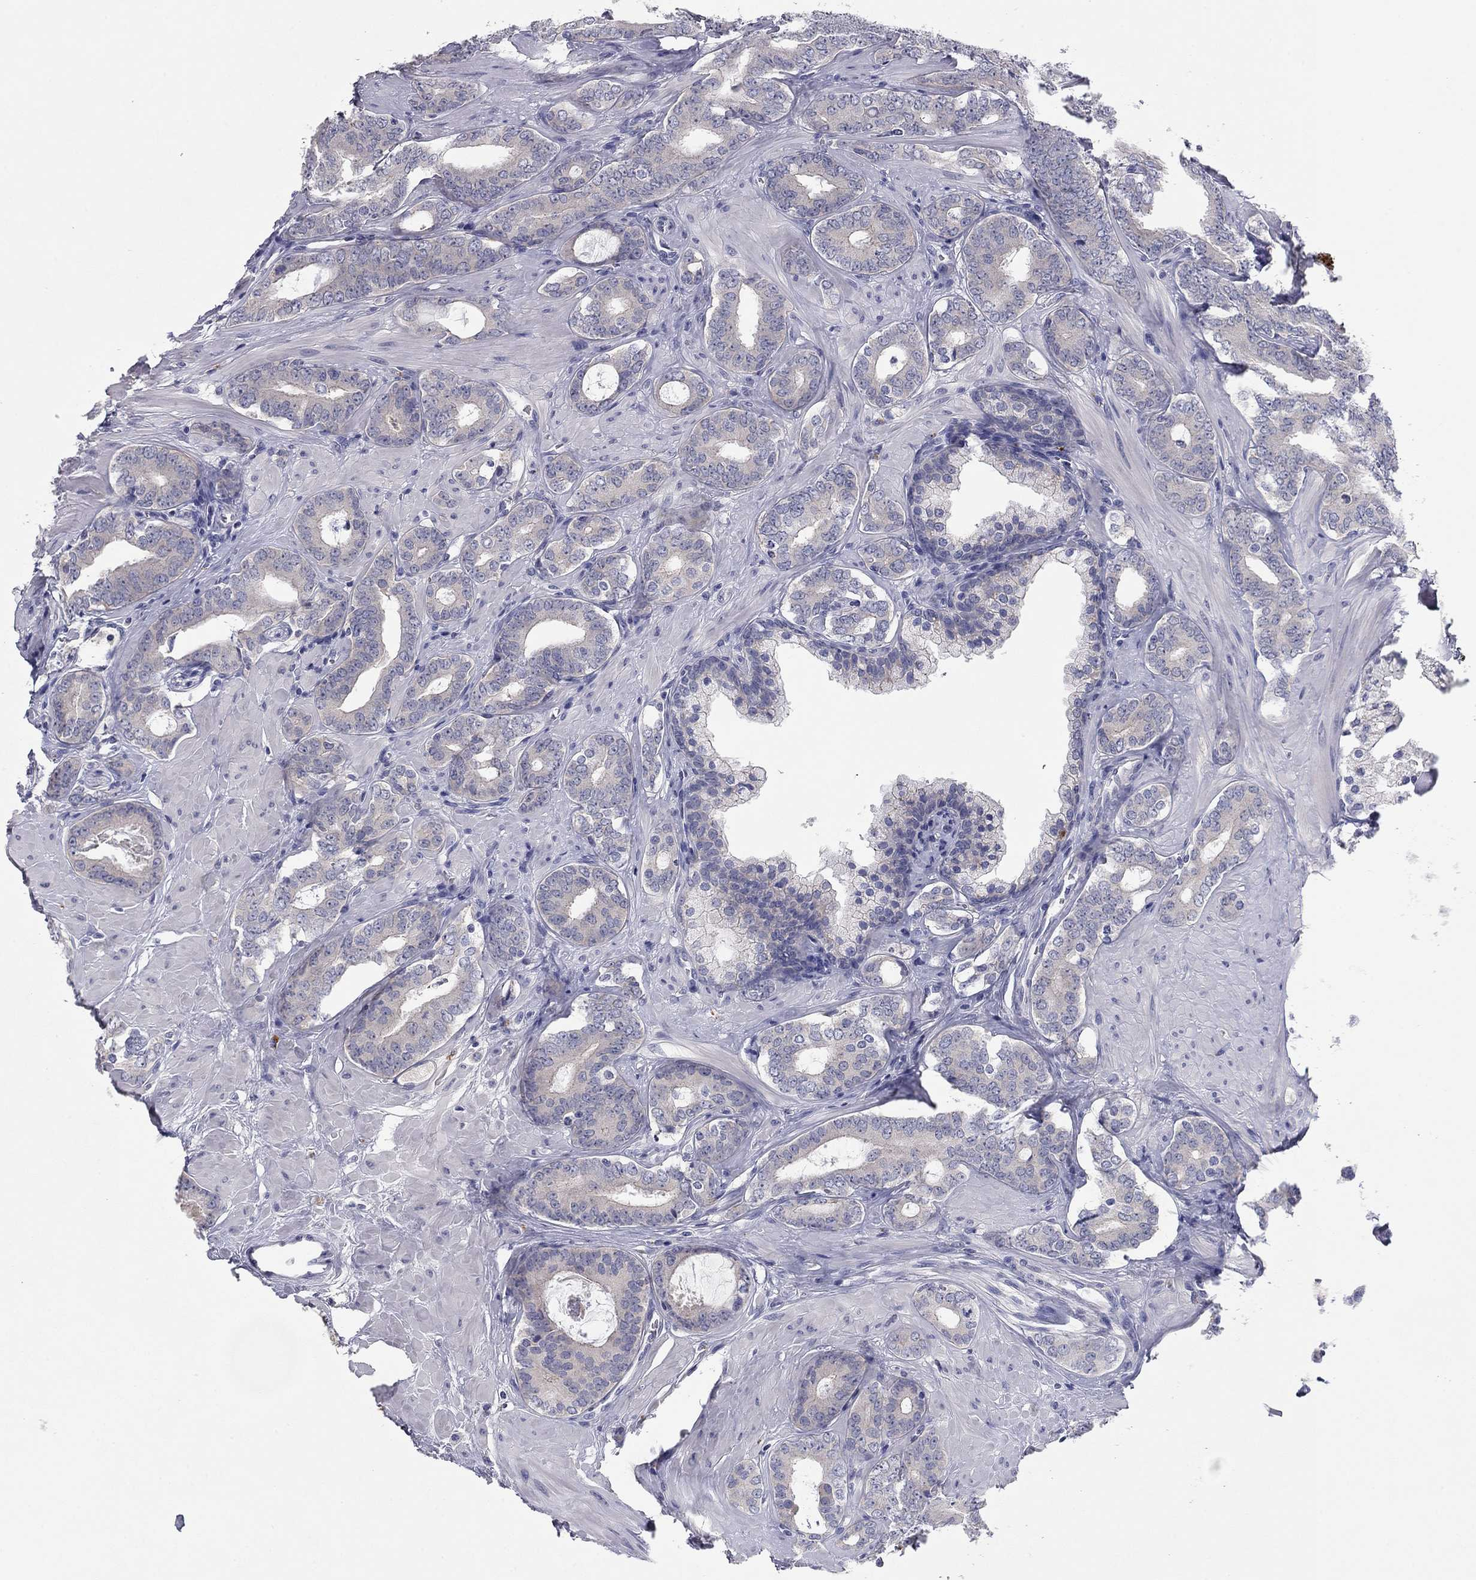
{"staining": {"intensity": "negative", "quantity": "none", "location": "none"}, "tissue": "prostate cancer", "cell_type": "Tumor cells", "image_type": "cancer", "snomed": [{"axis": "morphology", "description": "Adenocarcinoma, NOS"}, {"axis": "topography", "description": "Prostate"}], "caption": "Tumor cells show no significant protein expression in prostate cancer (adenocarcinoma).", "gene": "CNTNAP4", "patient": {"sex": "male", "age": 55}}